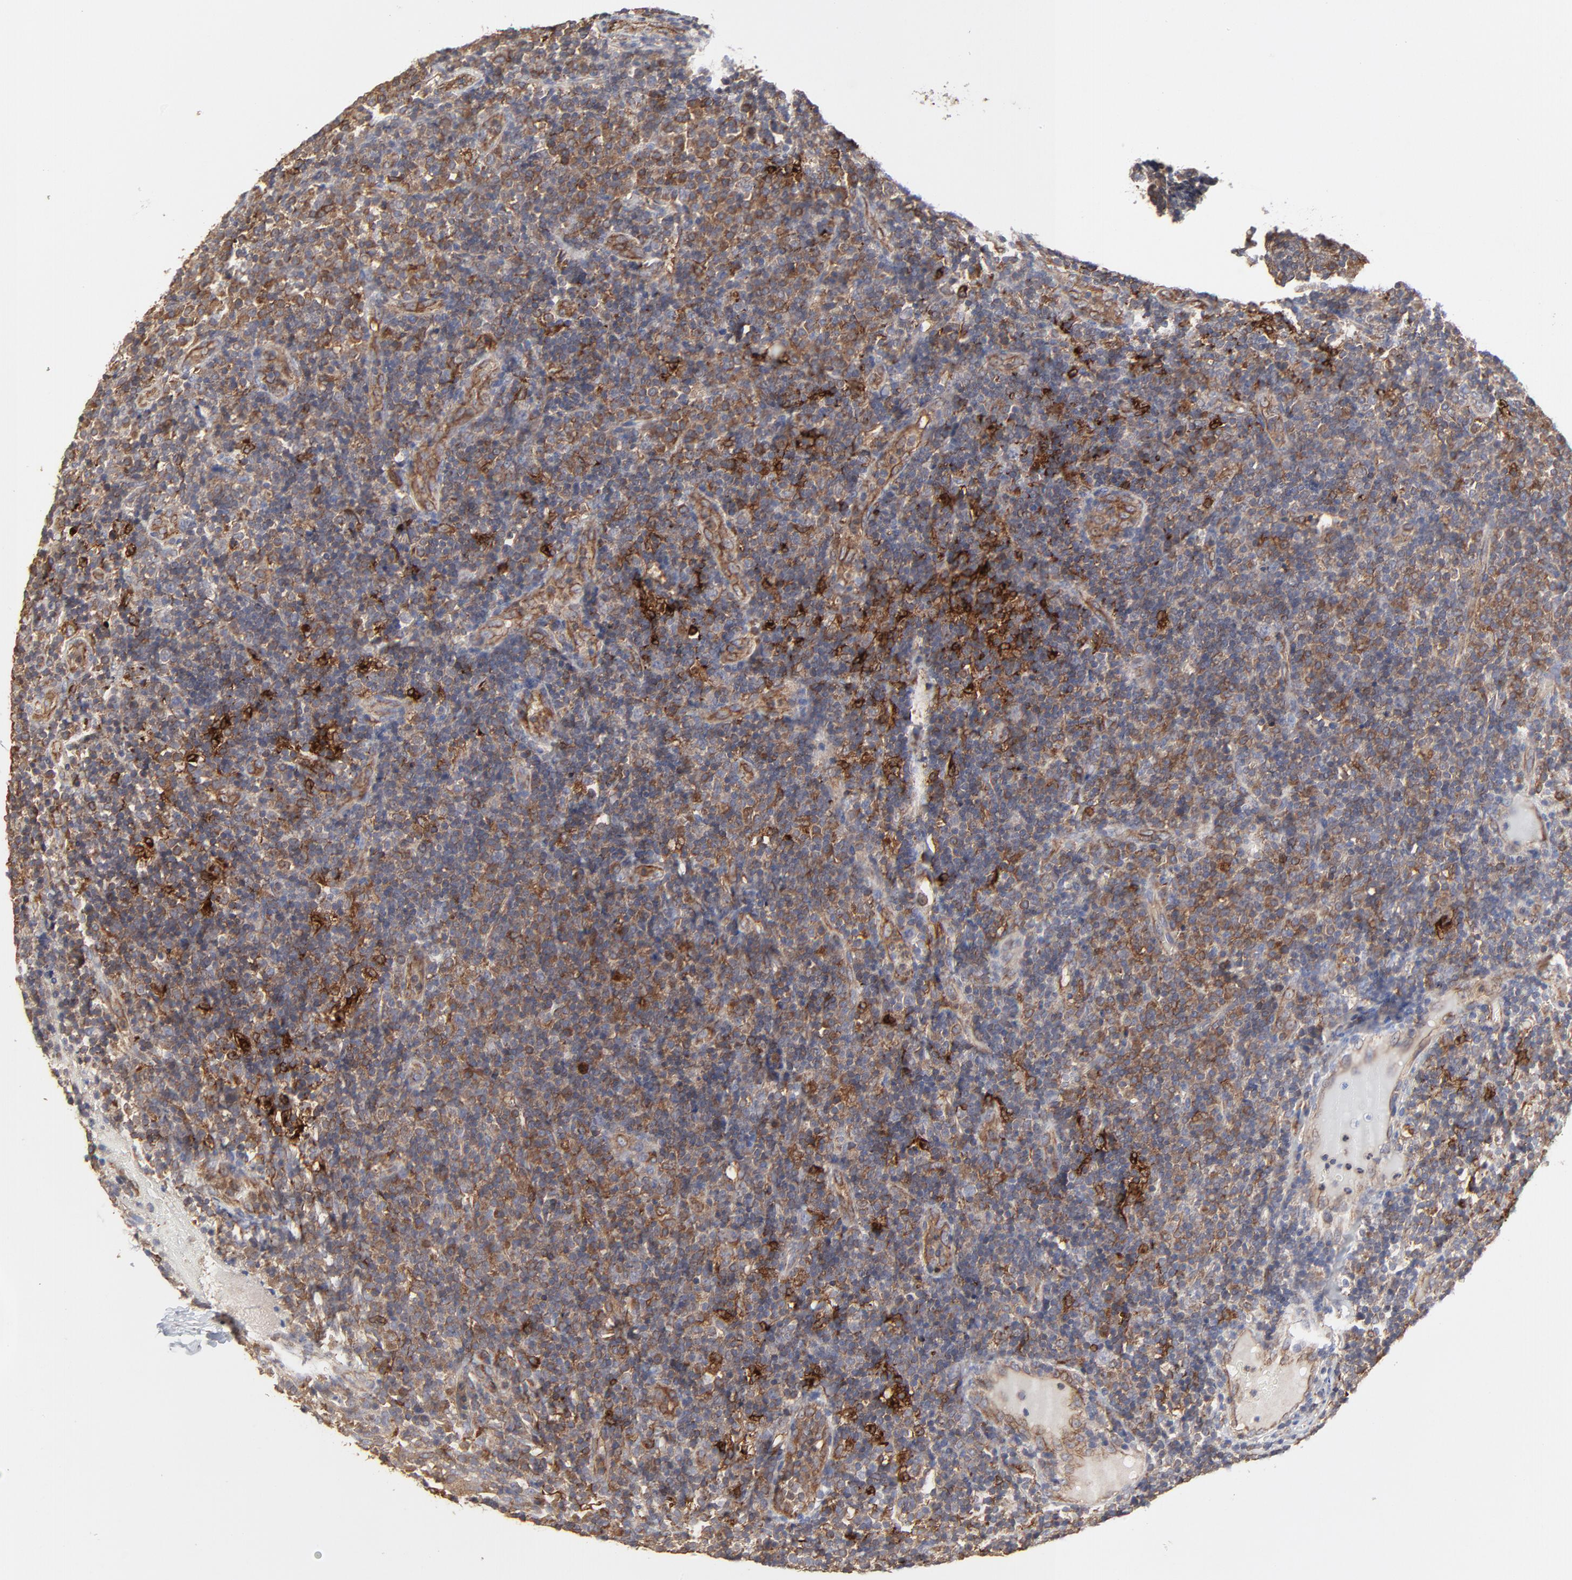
{"staining": {"intensity": "strong", "quantity": ">75%", "location": "cytoplasmic/membranous"}, "tissue": "tonsil", "cell_type": "Germinal center cells", "image_type": "normal", "snomed": [{"axis": "morphology", "description": "Normal tissue, NOS"}, {"axis": "topography", "description": "Tonsil"}], "caption": "Brown immunohistochemical staining in benign human tonsil exhibits strong cytoplasmic/membranous positivity in approximately >75% of germinal center cells. Using DAB (3,3'-diaminobenzidine) (brown) and hematoxylin (blue) stains, captured at high magnification using brightfield microscopy.", "gene": "RAB9A", "patient": {"sex": "female", "age": 40}}